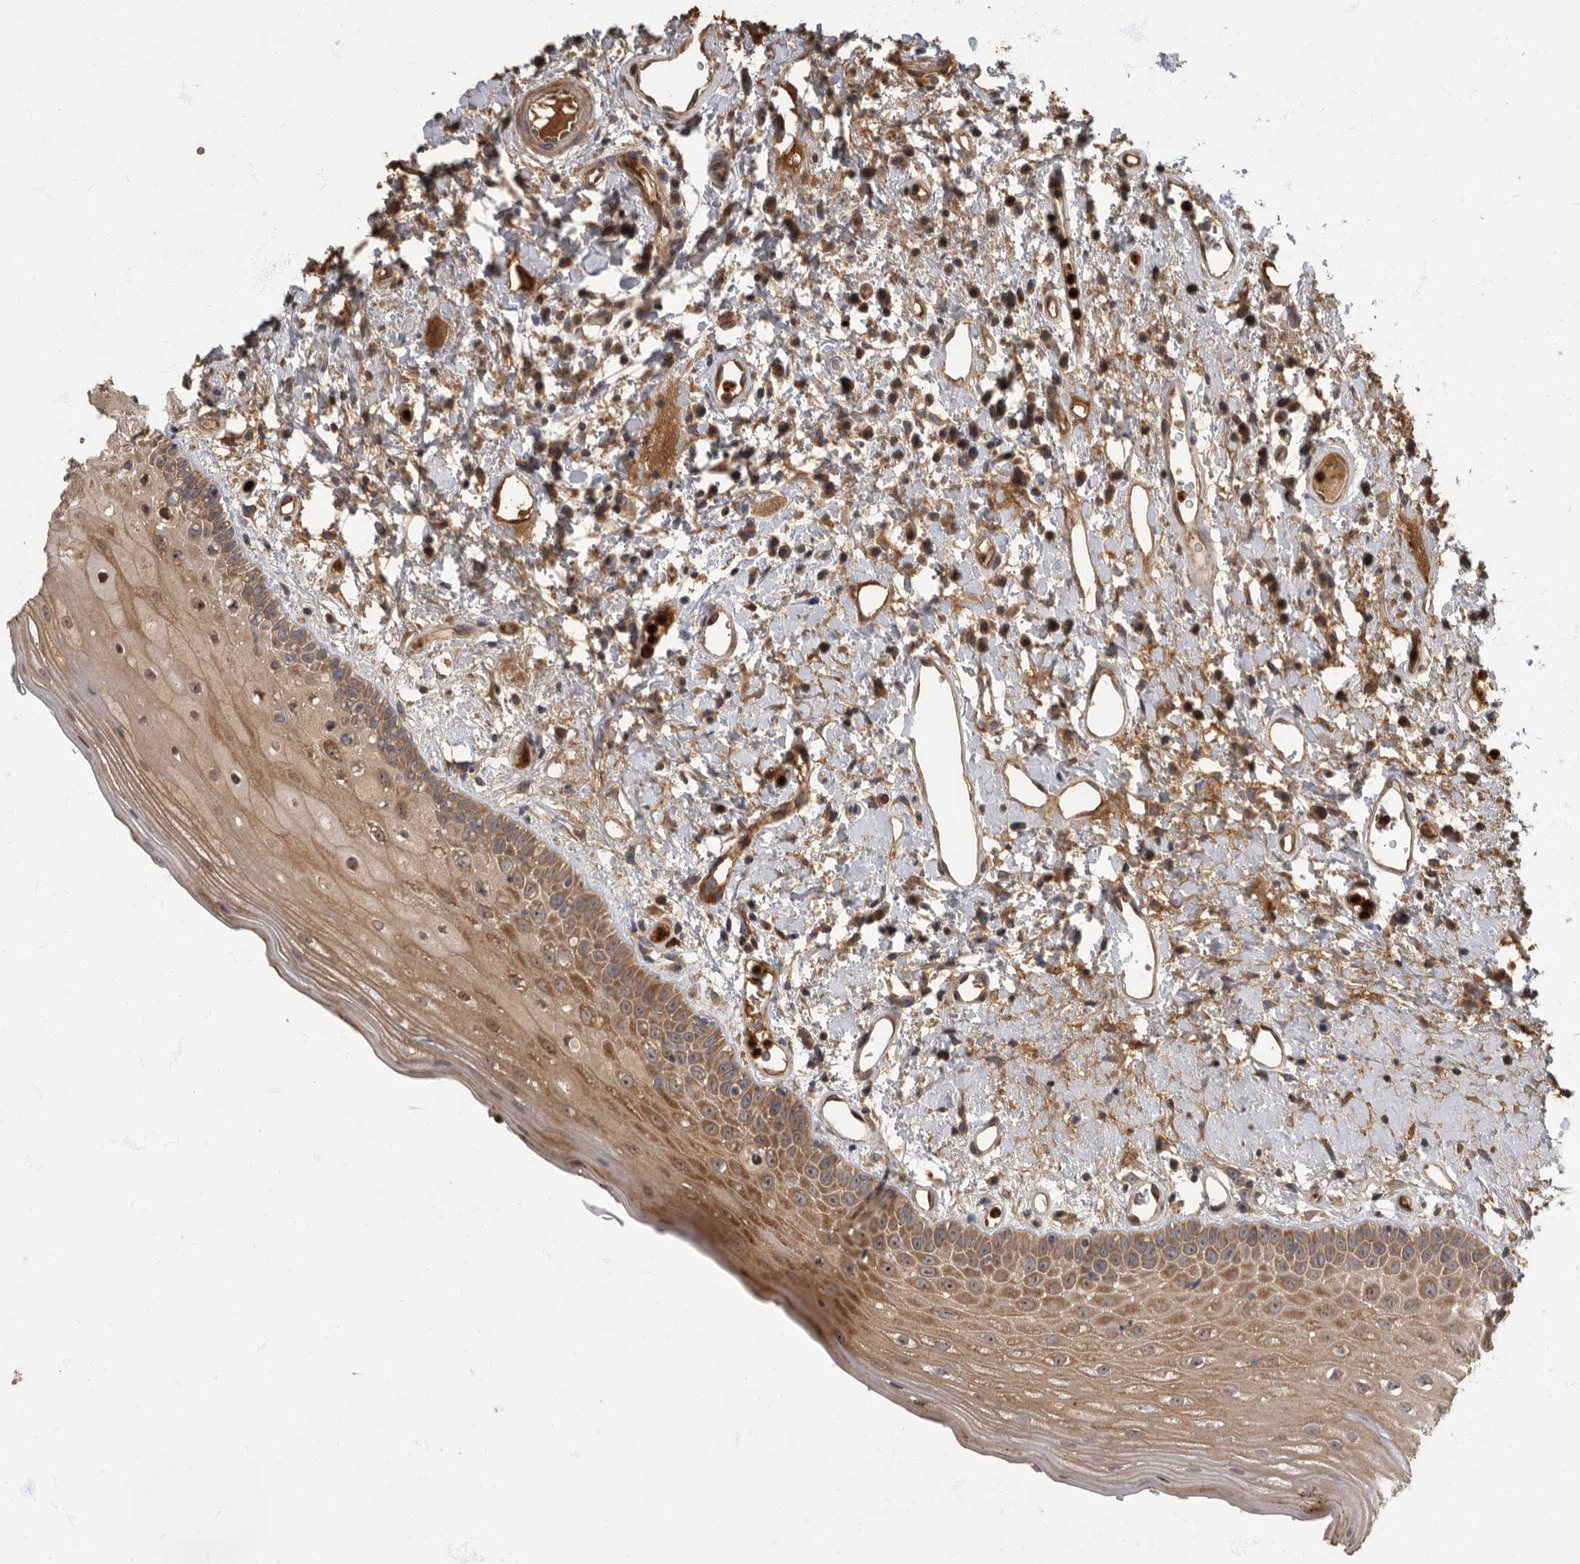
{"staining": {"intensity": "moderate", "quantity": ">75%", "location": "cytoplasmic/membranous,nuclear"}, "tissue": "oral mucosa", "cell_type": "Squamous epithelial cells", "image_type": "normal", "snomed": [{"axis": "morphology", "description": "Normal tissue, NOS"}, {"axis": "topography", "description": "Oral tissue"}], "caption": "Brown immunohistochemical staining in normal oral mucosa shows moderate cytoplasmic/membranous,nuclear expression in about >75% of squamous epithelial cells. The staining was performed using DAB to visualize the protein expression in brown, while the nuclei were stained in blue with hematoxylin (Magnification: 20x).", "gene": "DAAM1", "patient": {"sex": "female", "age": 76}}